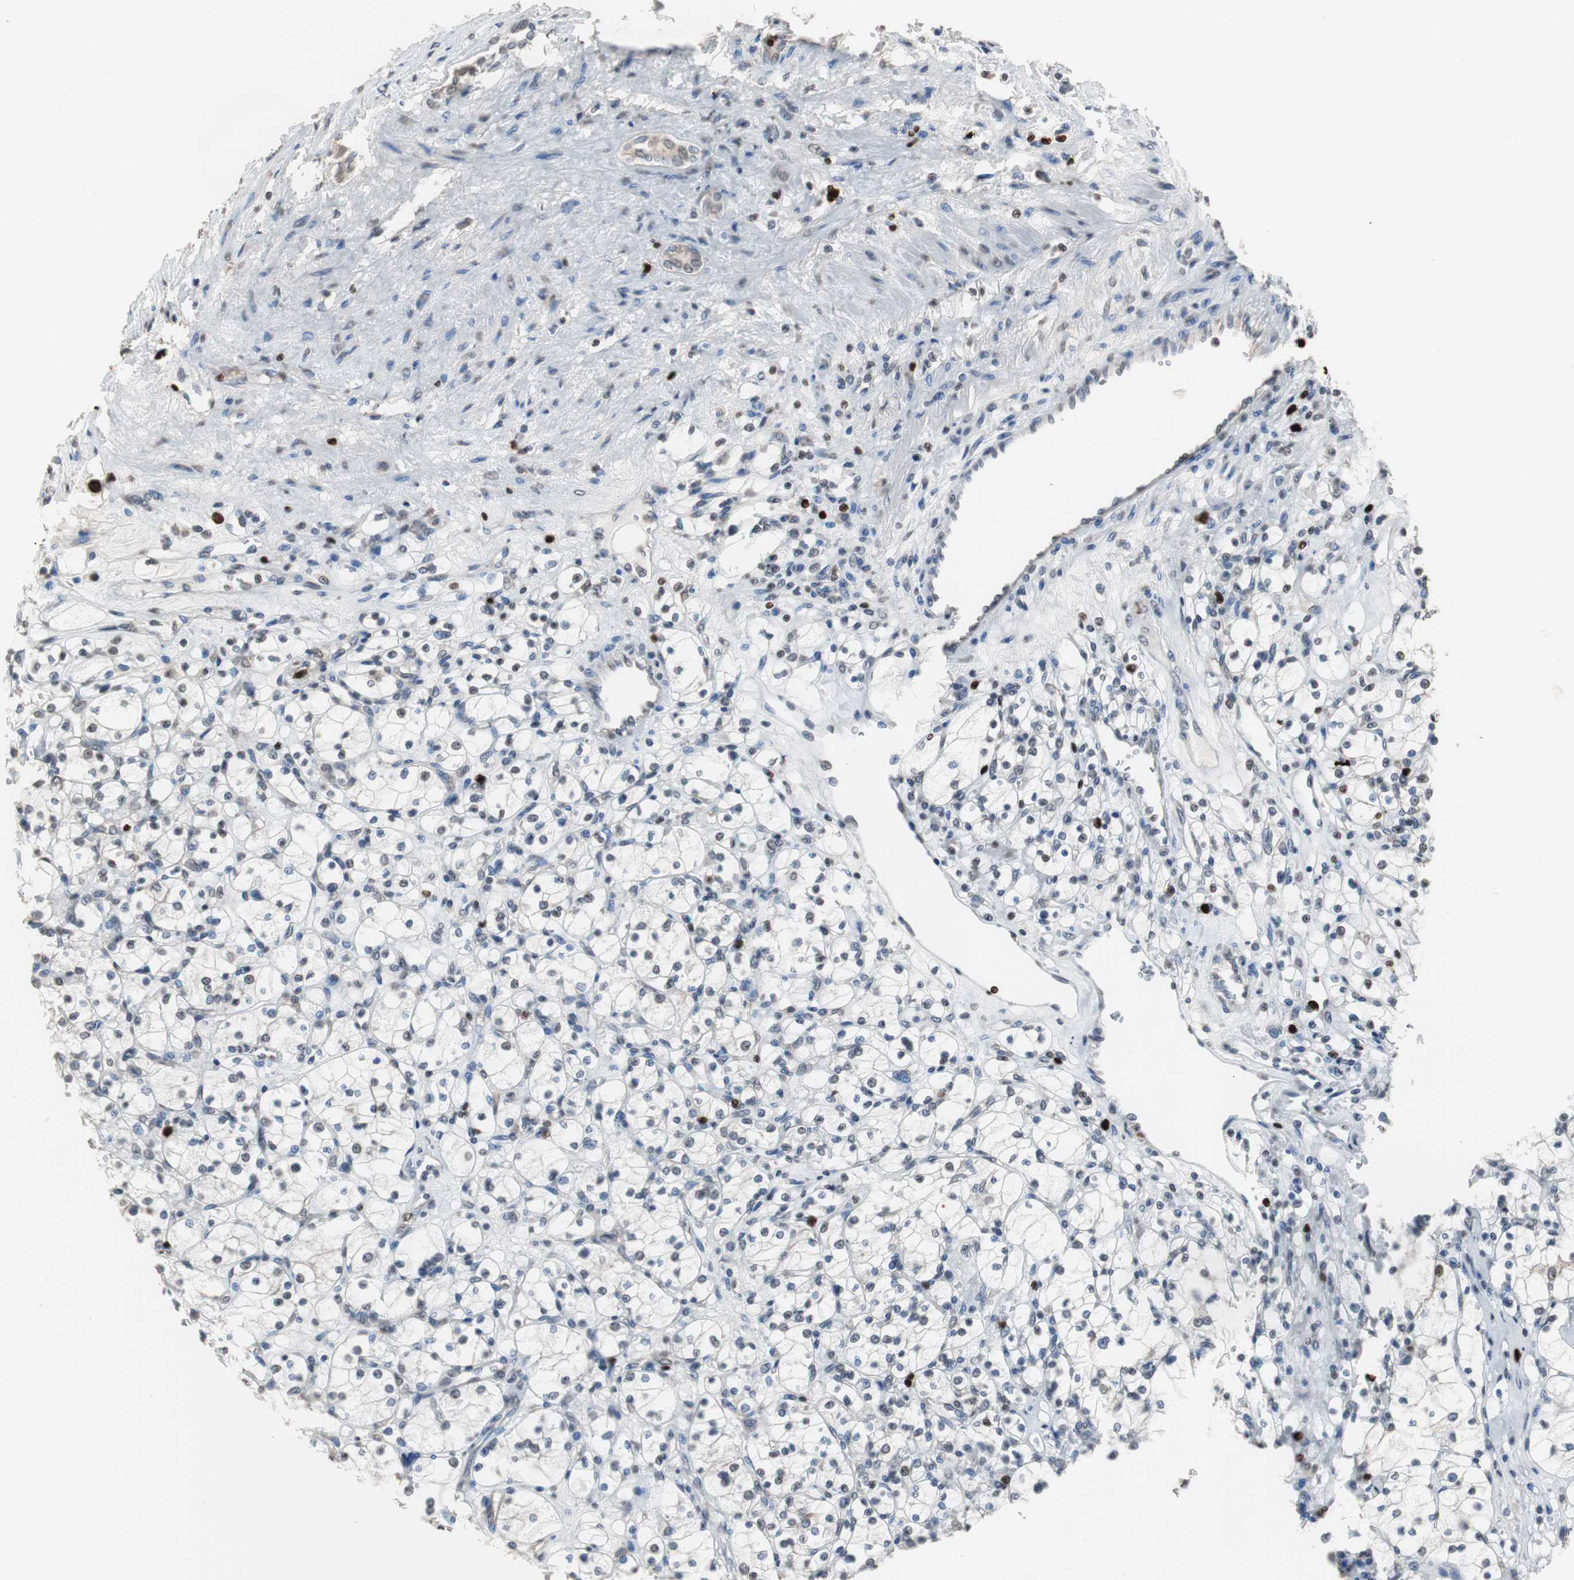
{"staining": {"intensity": "moderate", "quantity": "<25%", "location": "nuclear"}, "tissue": "renal cancer", "cell_type": "Tumor cells", "image_type": "cancer", "snomed": [{"axis": "morphology", "description": "Adenocarcinoma, NOS"}, {"axis": "topography", "description": "Kidney"}], "caption": "Moderate nuclear expression is identified in approximately <25% of tumor cells in renal cancer (adenocarcinoma).", "gene": "TOP2A", "patient": {"sex": "female", "age": 83}}